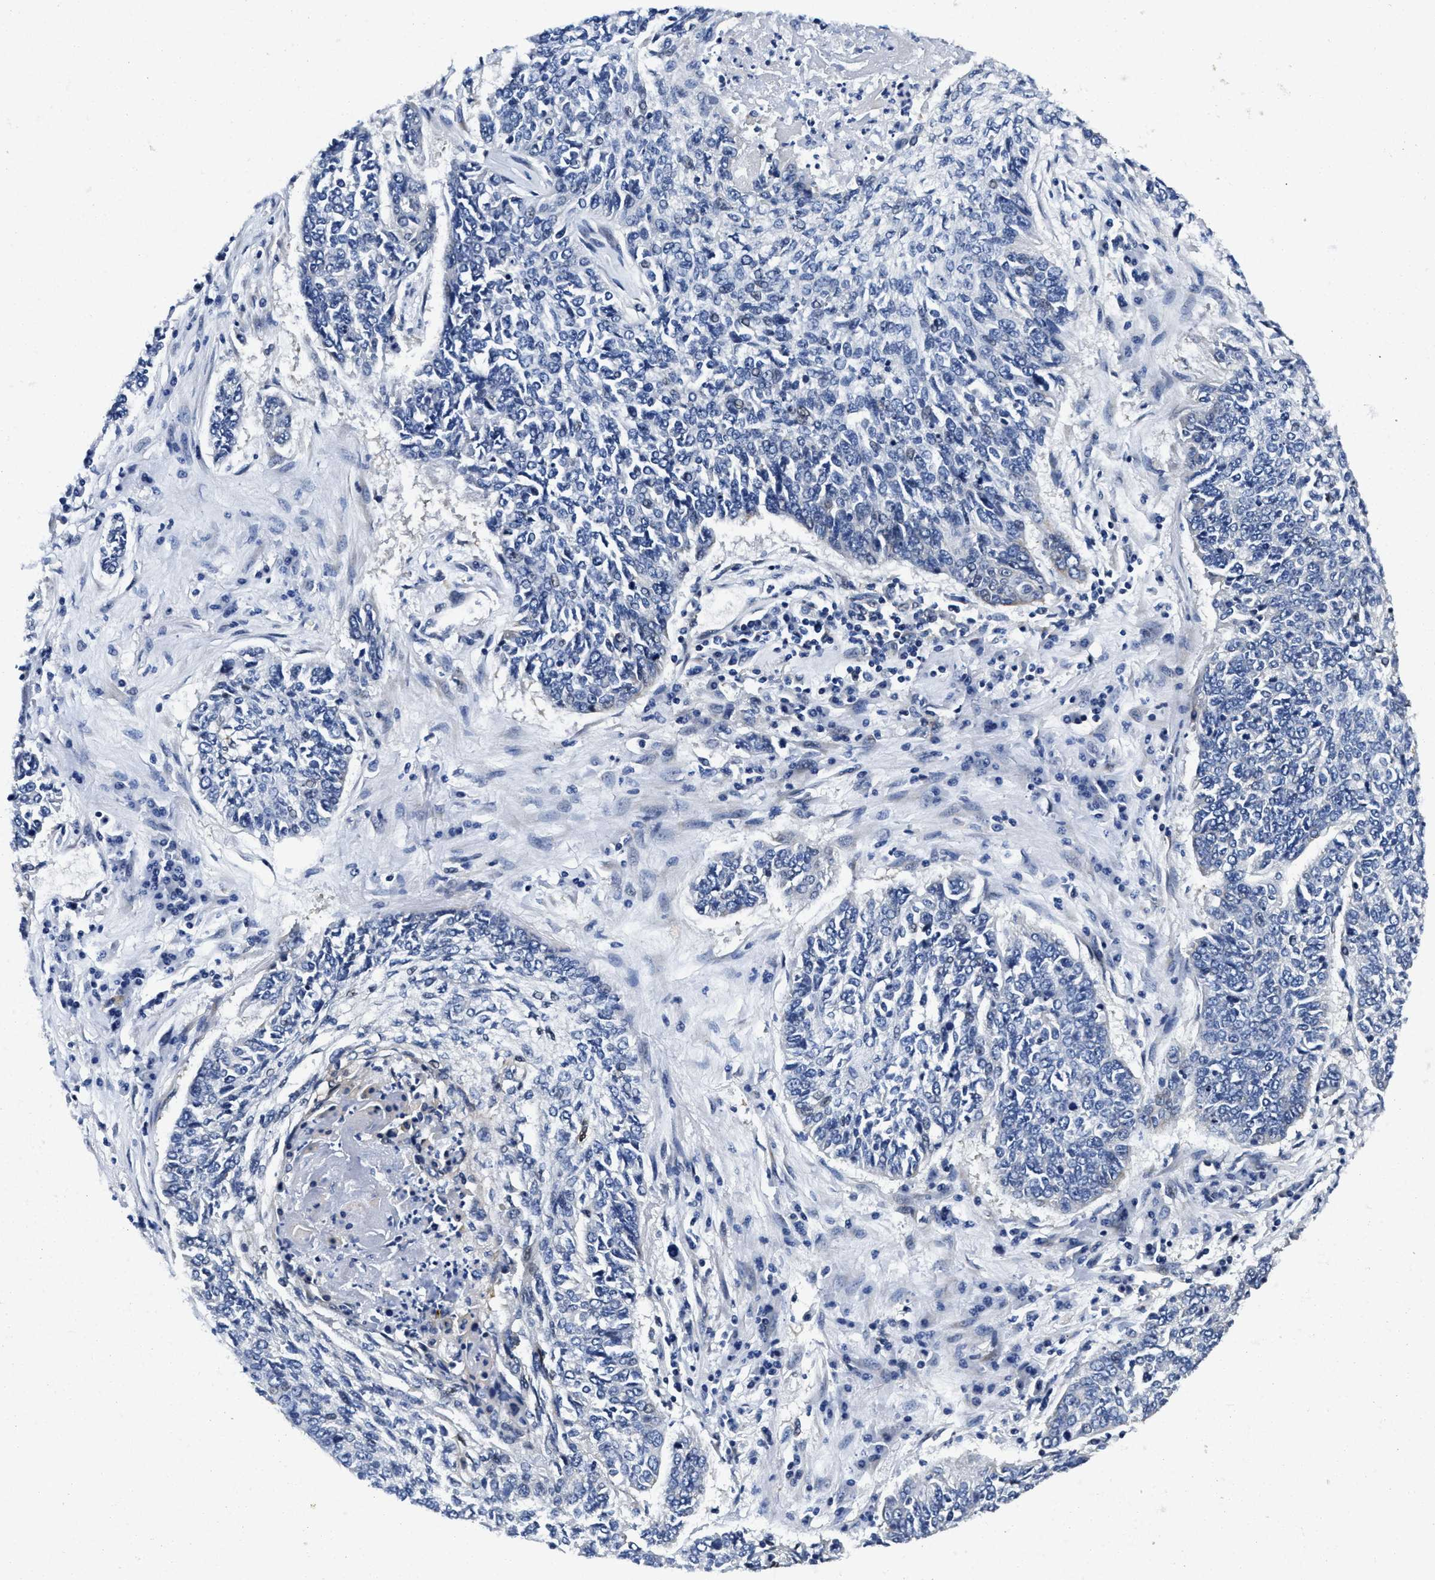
{"staining": {"intensity": "negative", "quantity": "none", "location": "none"}, "tissue": "lung cancer", "cell_type": "Tumor cells", "image_type": "cancer", "snomed": [{"axis": "morphology", "description": "Normal tissue, NOS"}, {"axis": "morphology", "description": "Squamous cell carcinoma, NOS"}, {"axis": "topography", "description": "Cartilage tissue"}, {"axis": "topography", "description": "Bronchus"}, {"axis": "topography", "description": "Lung"}], "caption": "This is an immunohistochemistry (IHC) photomicrograph of human squamous cell carcinoma (lung). There is no staining in tumor cells.", "gene": "LAD1", "patient": {"sex": "female", "age": 49}}